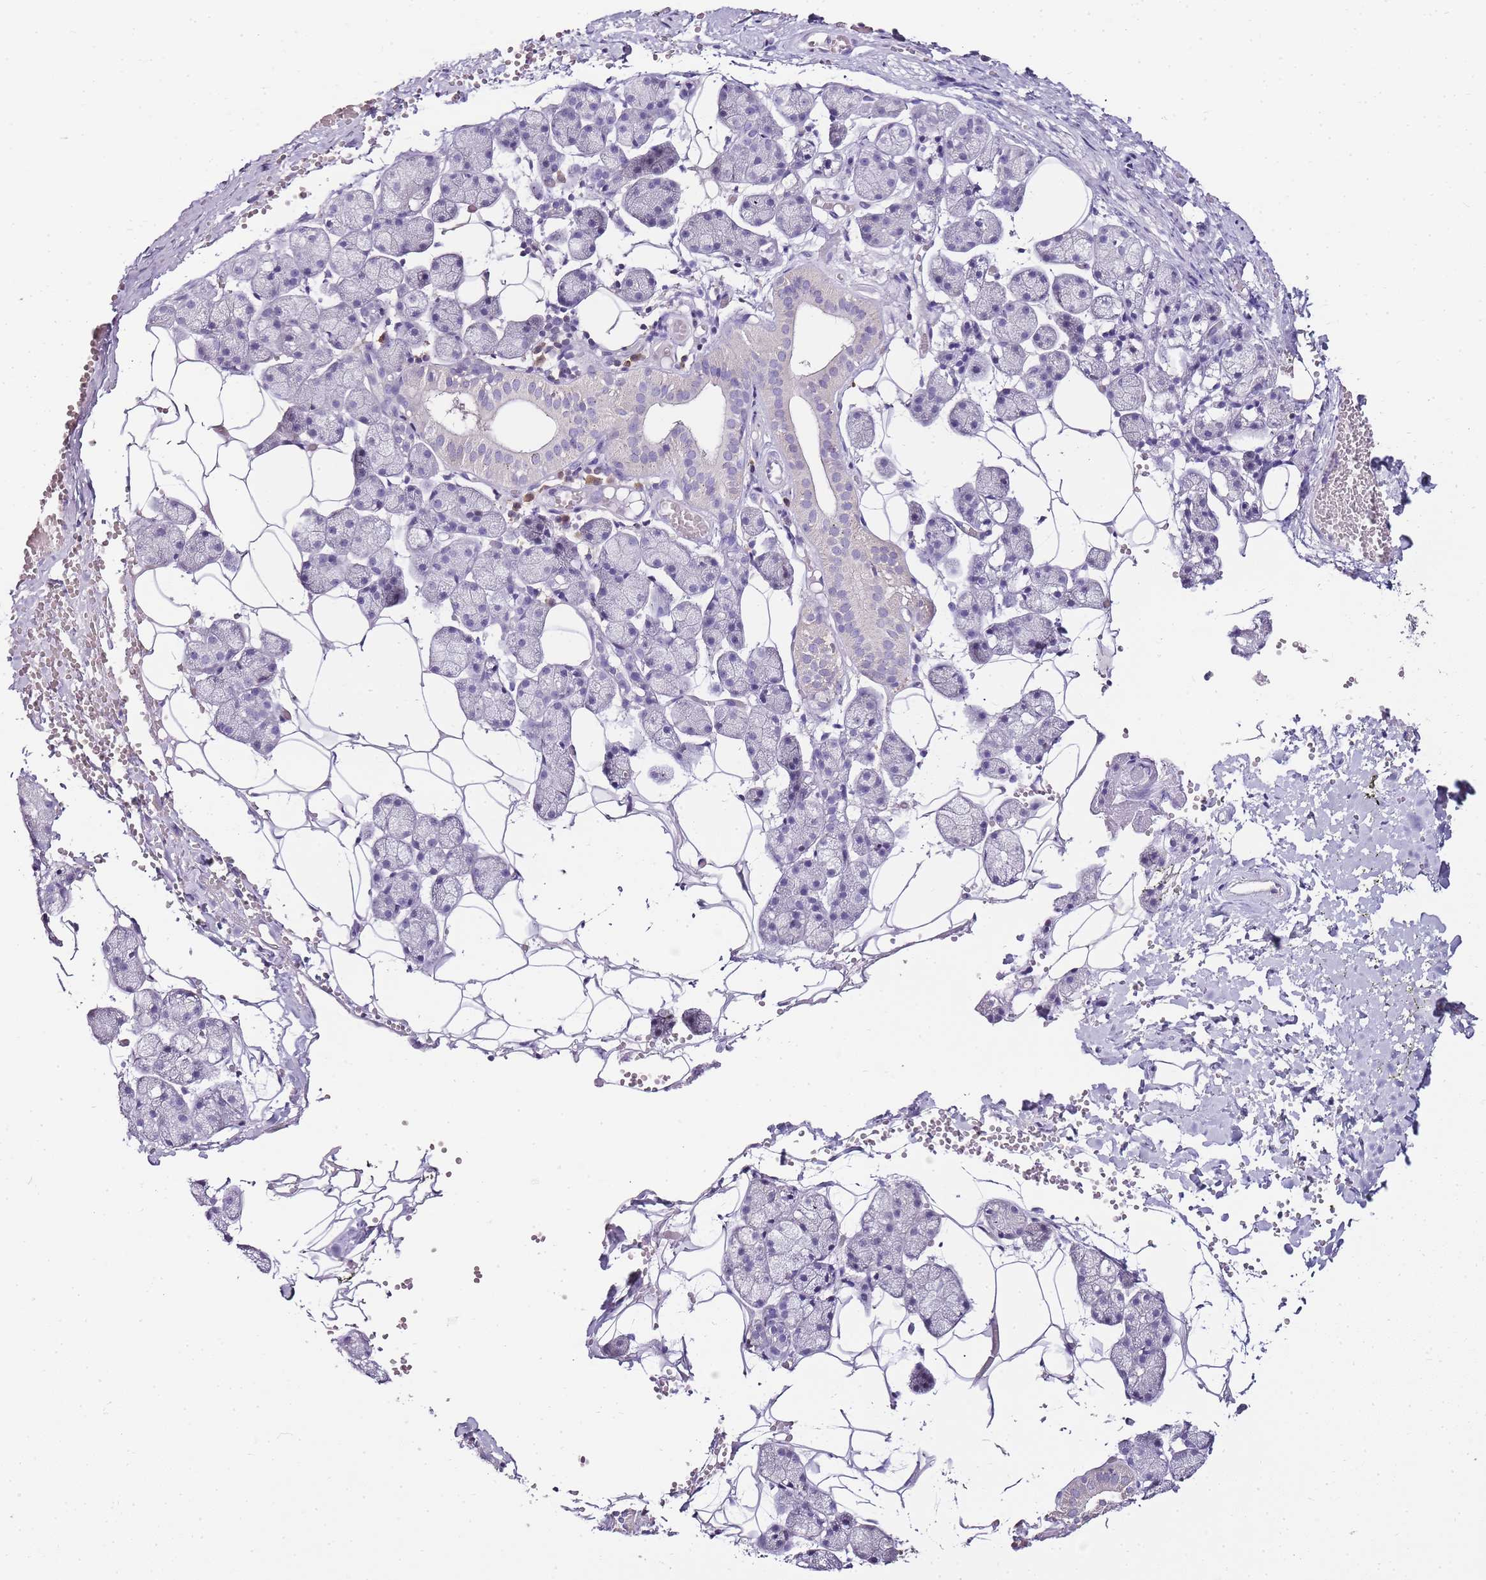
{"staining": {"intensity": "negative", "quantity": "none", "location": "none"}, "tissue": "salivary gland", "cell_type": "Glandular cells", "image_type": "normal", "snomed": [{"axis": "morphology", "description": "Normal tissue, NOS"}, {"axis": "topography", "description": "Salivary gland"}], "caption": "IHC of unremarkable human salivary gland shows no expression in glandular cells.", "gene": "ZBP1", "patient": {"sex": "female", "age": 33}}